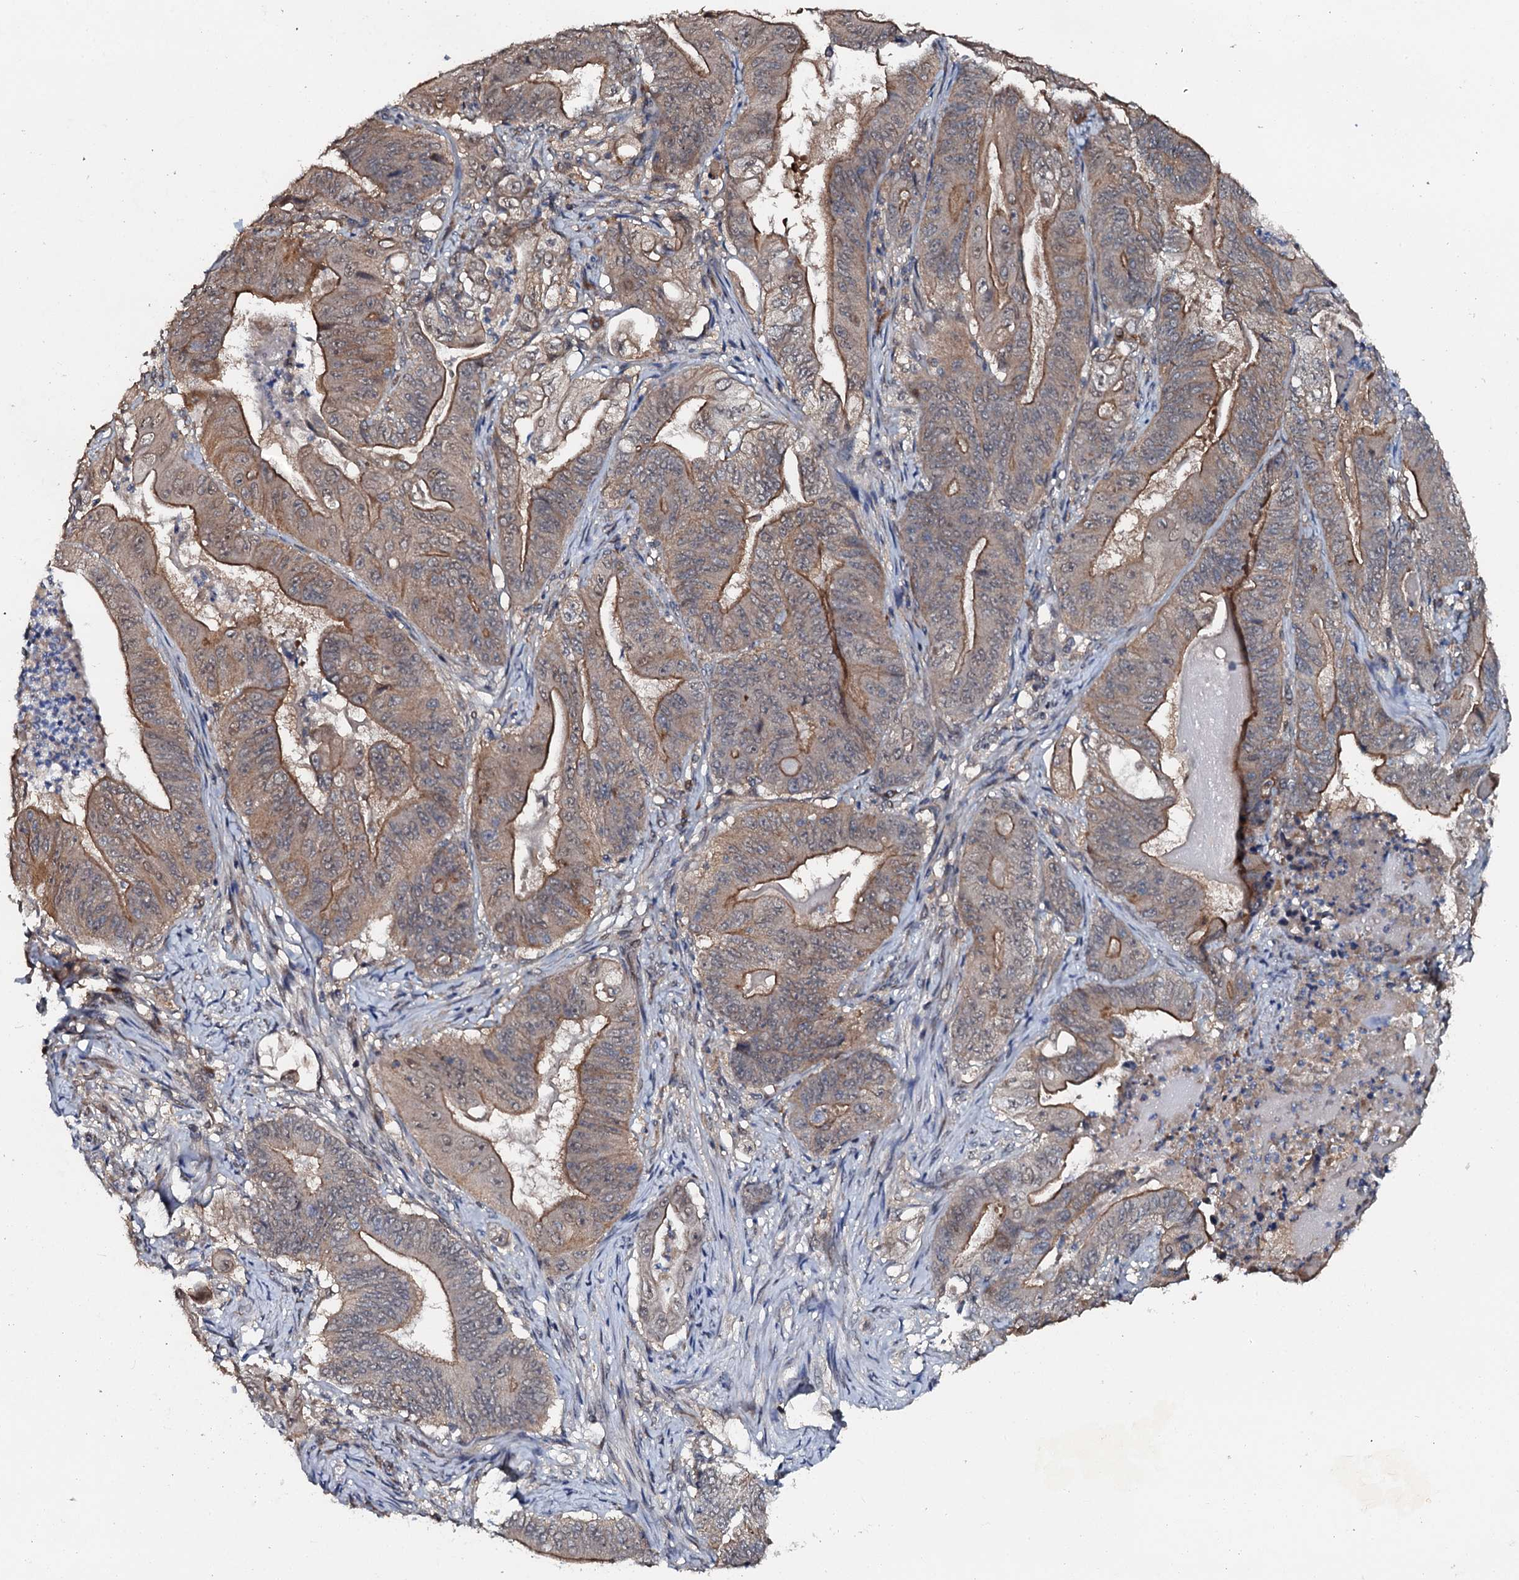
{"staining": {"intensity": "moderate", "quantity": "25%-75%", "location": "cytoplasmic/membranous"}, "tissue": "stomach cancer", "cell_type": "Tumor cells", "image_type": "cancer", "snomed": [{"axis": "morphology", "description": "Adenocarcinoma, NOS"}, {"axis": "topography", "description": "Stomach"}], "caption": "Tumor cells demonstrate medium levels of moderate cytoplasmic/membranous positivity in about 25%-75% of cells in human stomach cancer (adenocarcinoma).", "gene": "FLYWCH1", "patient": {"sex": "female", "age": 73}}